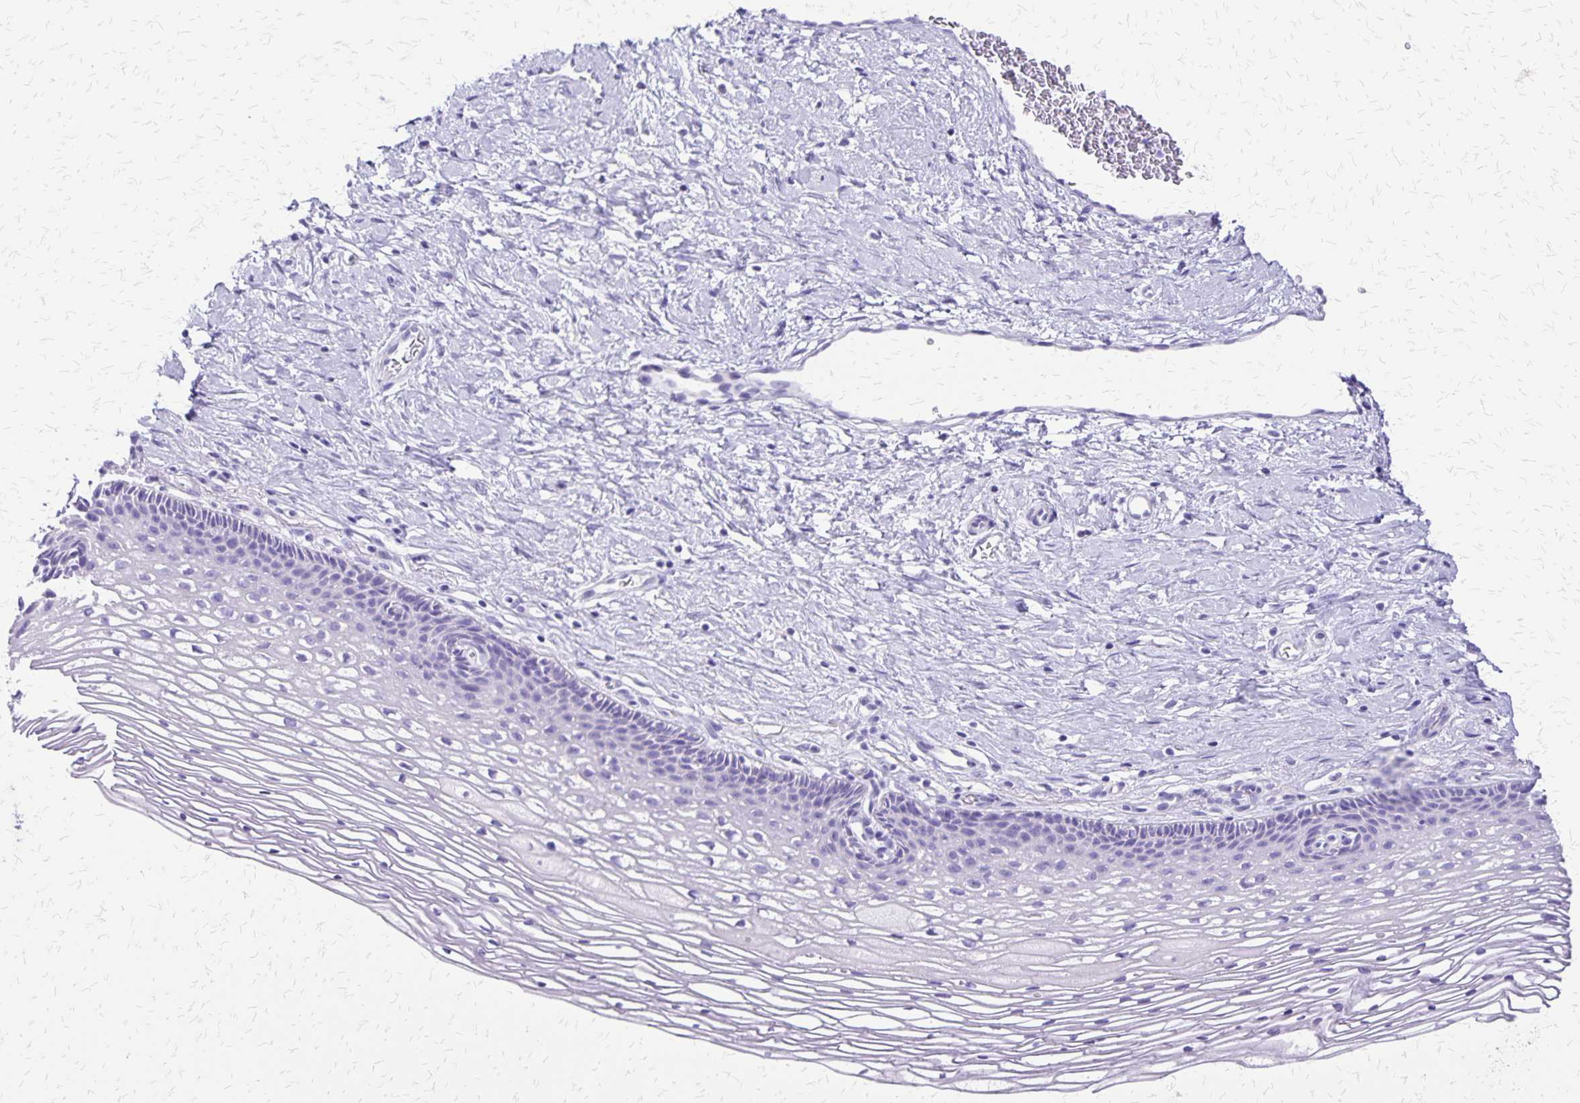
{"staining": {"intensity": "negative", "quantity": "none", "location": "none"}, "tissue": "cervix", "cell_type": "Glandular cells", "image_type": "normal", "snomed": [{"axis": "morphology", "description": "Normal tissue, NOS"}, {"axis": "topography", "description": "Cervix"}], "caption": "An image of human cervix is negative for staining in glandular cells.", "gene": "SLC13A2", "patient": {"sex": "female", "age": 34}}